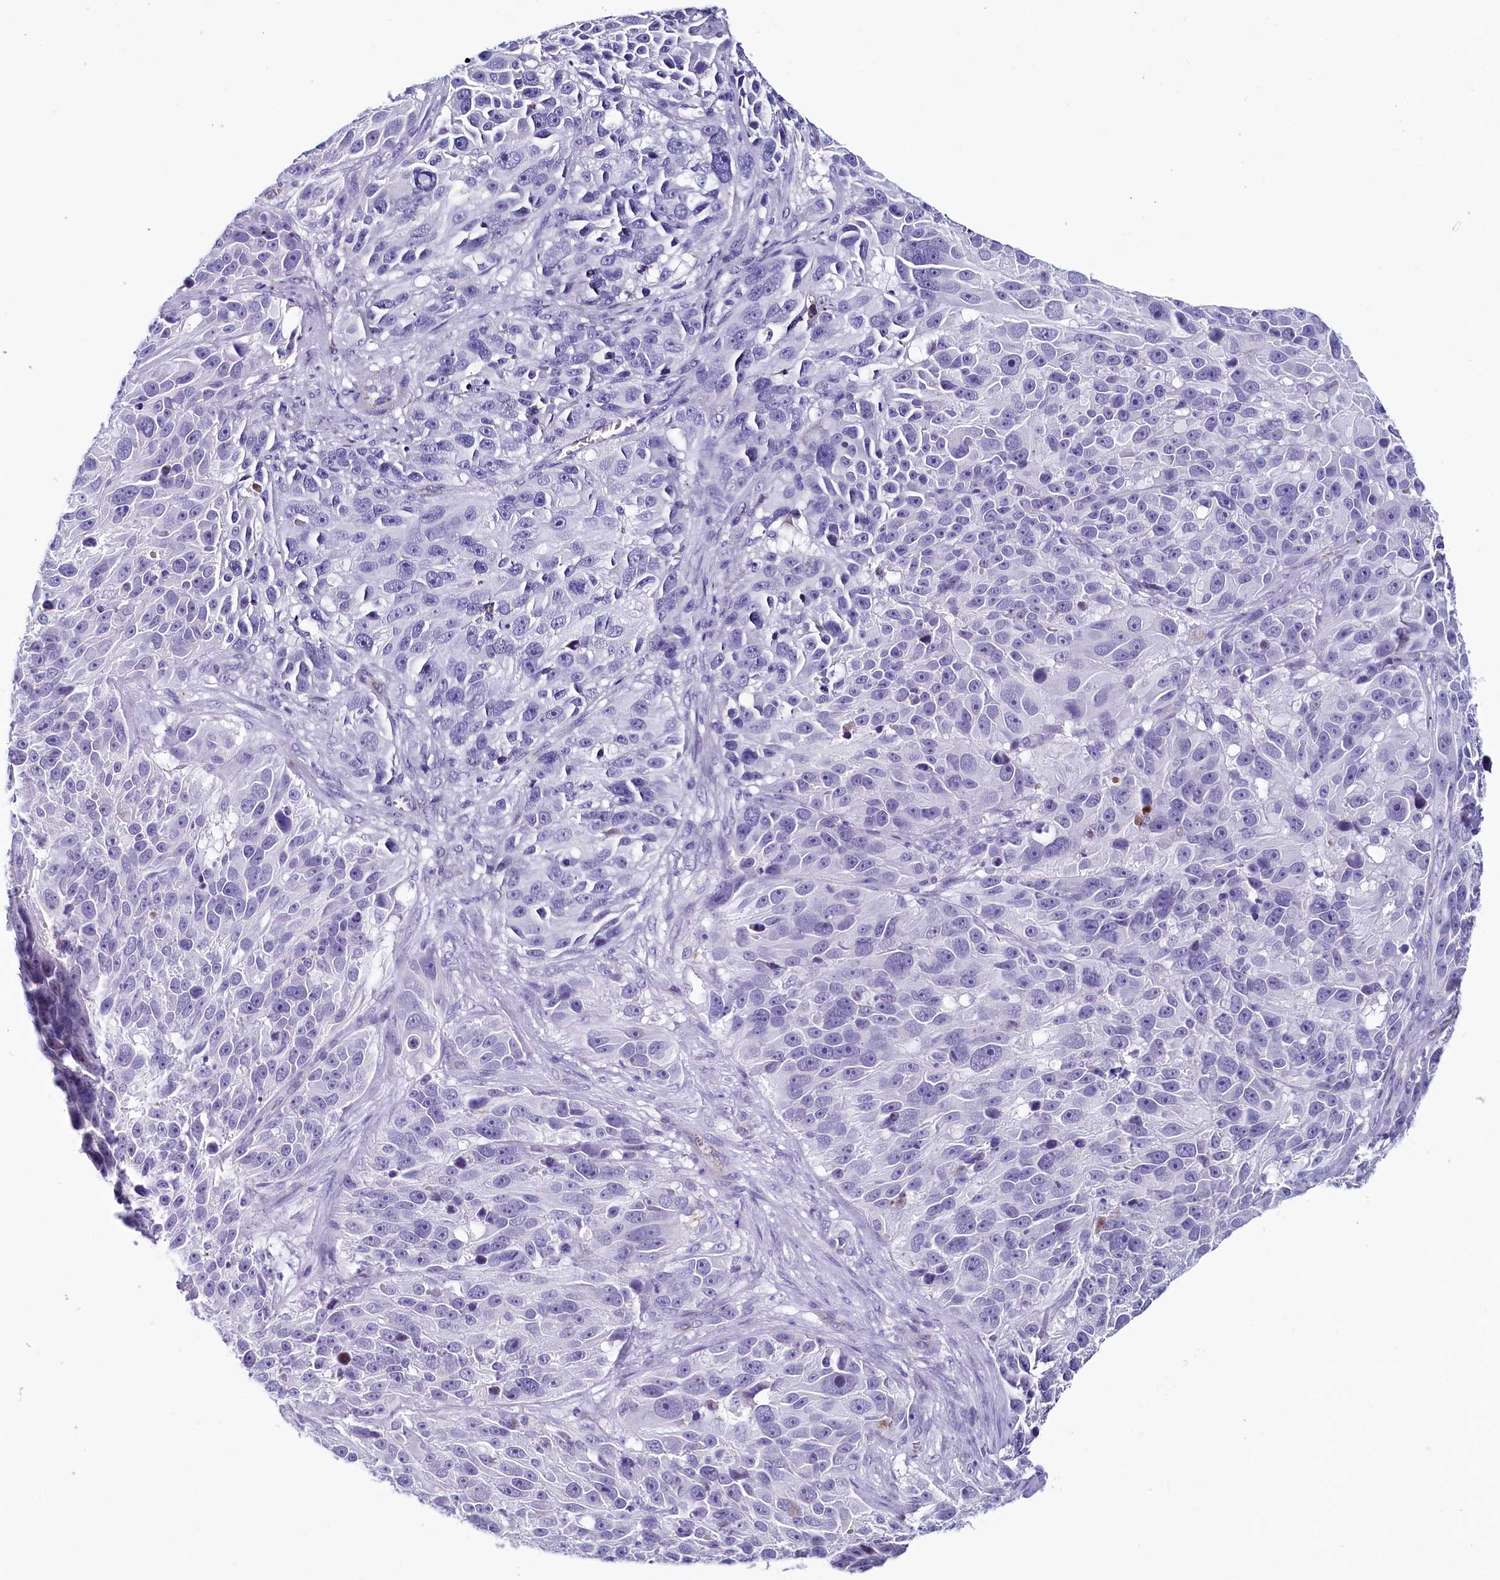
{"staining": {"intensity": "negative", "quantity": "none", "location": "none"}, "tissue": "melanoma", "cell_type": "Tumor cells", "image_type": "cancer", "snomed": [{"axis": "morphology", "description": "Malignant melanoma, NOS"}, {"axis": "topography", "description": "Skin"}], "caption": "DAB immunohistochemical staining of human malignant melanoma exhibits no significant staining in tumor cells. Nuclei are stained in blue.", "gene": "INSC", "patient": {"sex": "male", "age": 84}}